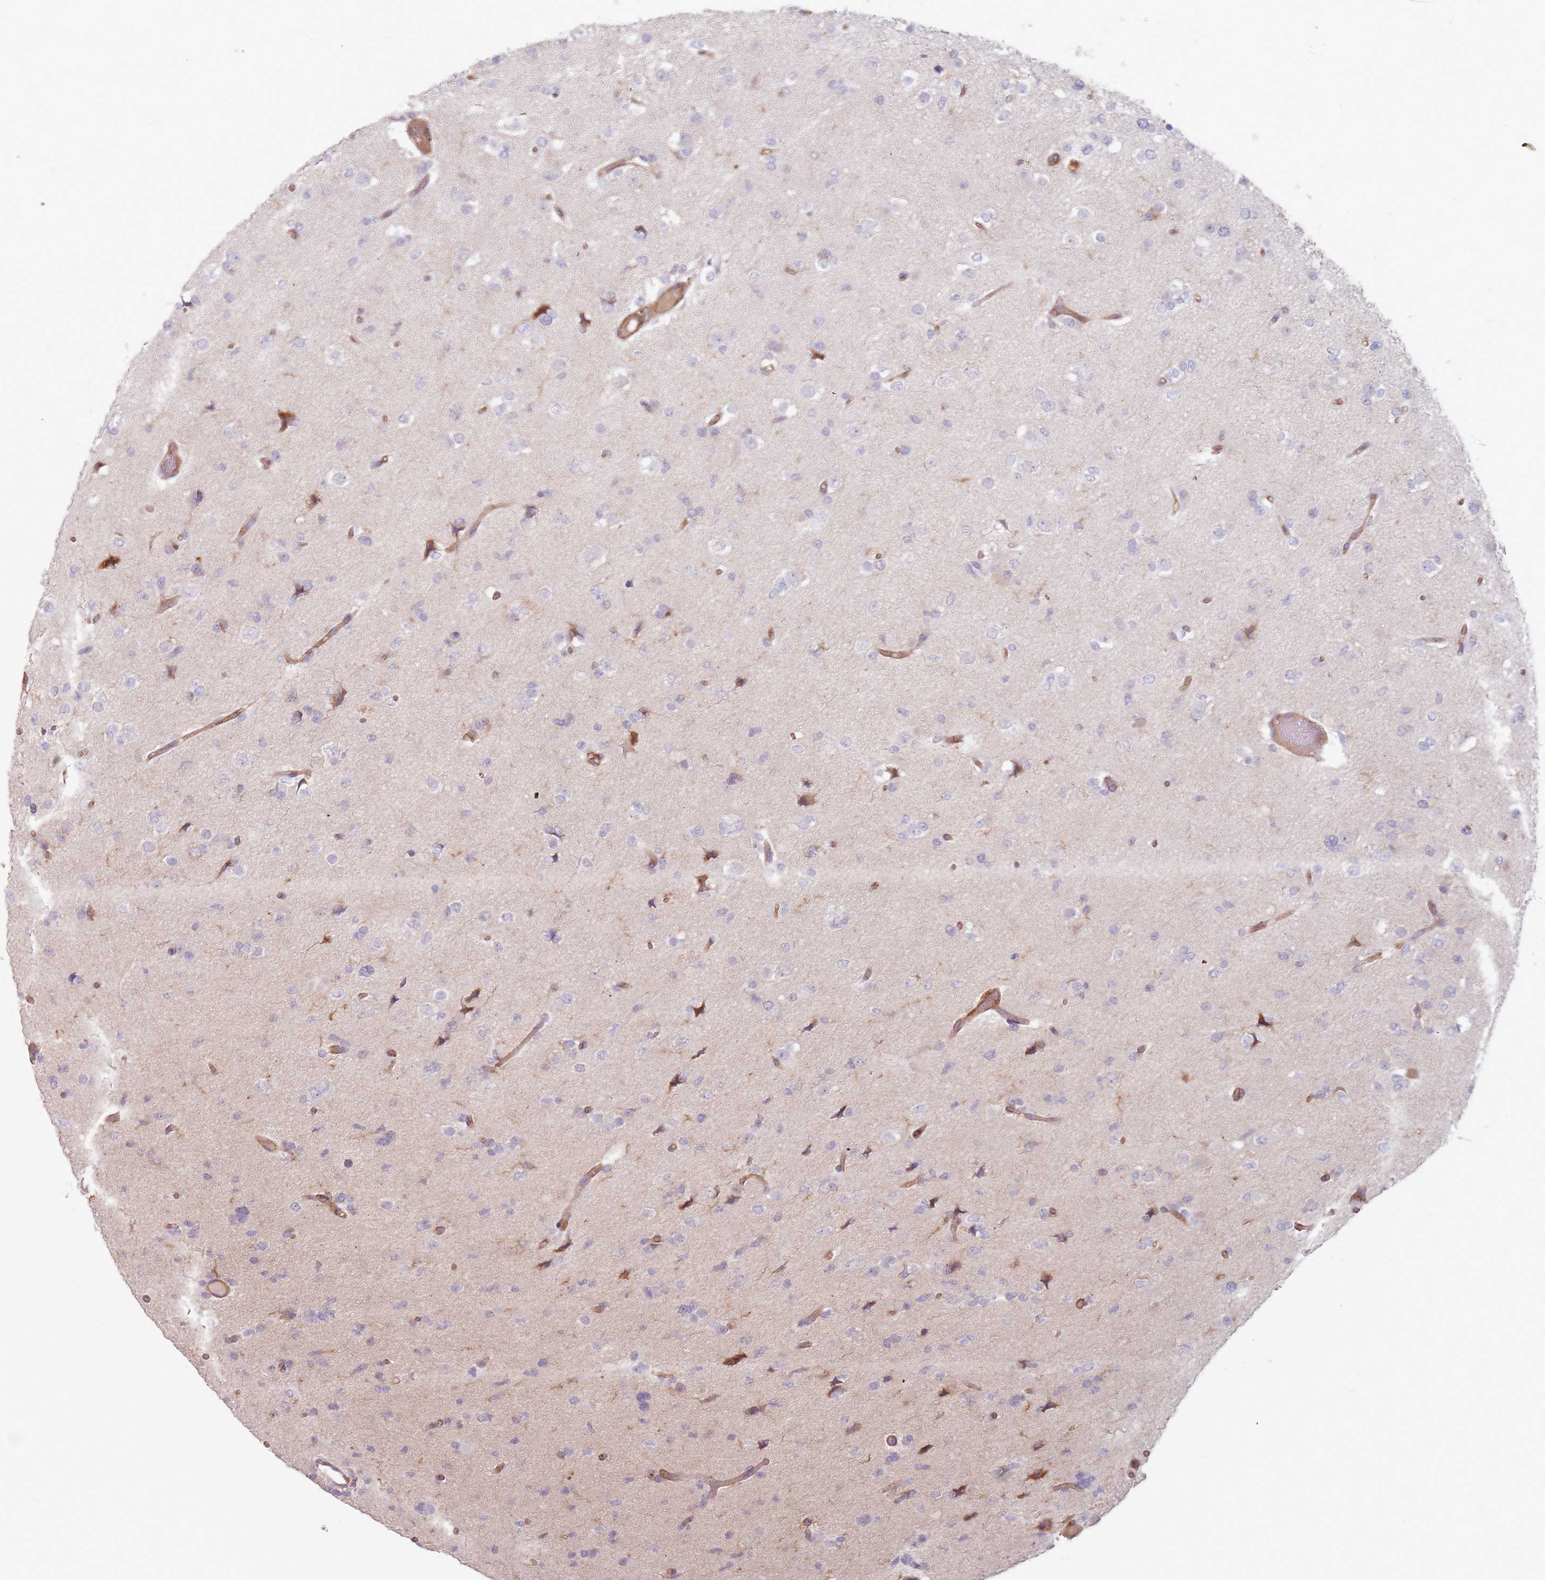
{"staining": {"intensity": "negative", "quantity": "none", "location": "none"}, "tissue": "glioma", "cell_type": "Tumor cells", "image_type": "cancer", "snomed": [{"axis": "morphology", "description": "Glioma, malignant, Low grade"}, {"axis": "topography", "description": "Brain"}], "caption": "IHC of malignant glioma (low-grade) exhibits no staining in tumor cells.", "gene": "TPD52L2", "patient": {"sex": "female", "age": 22}}